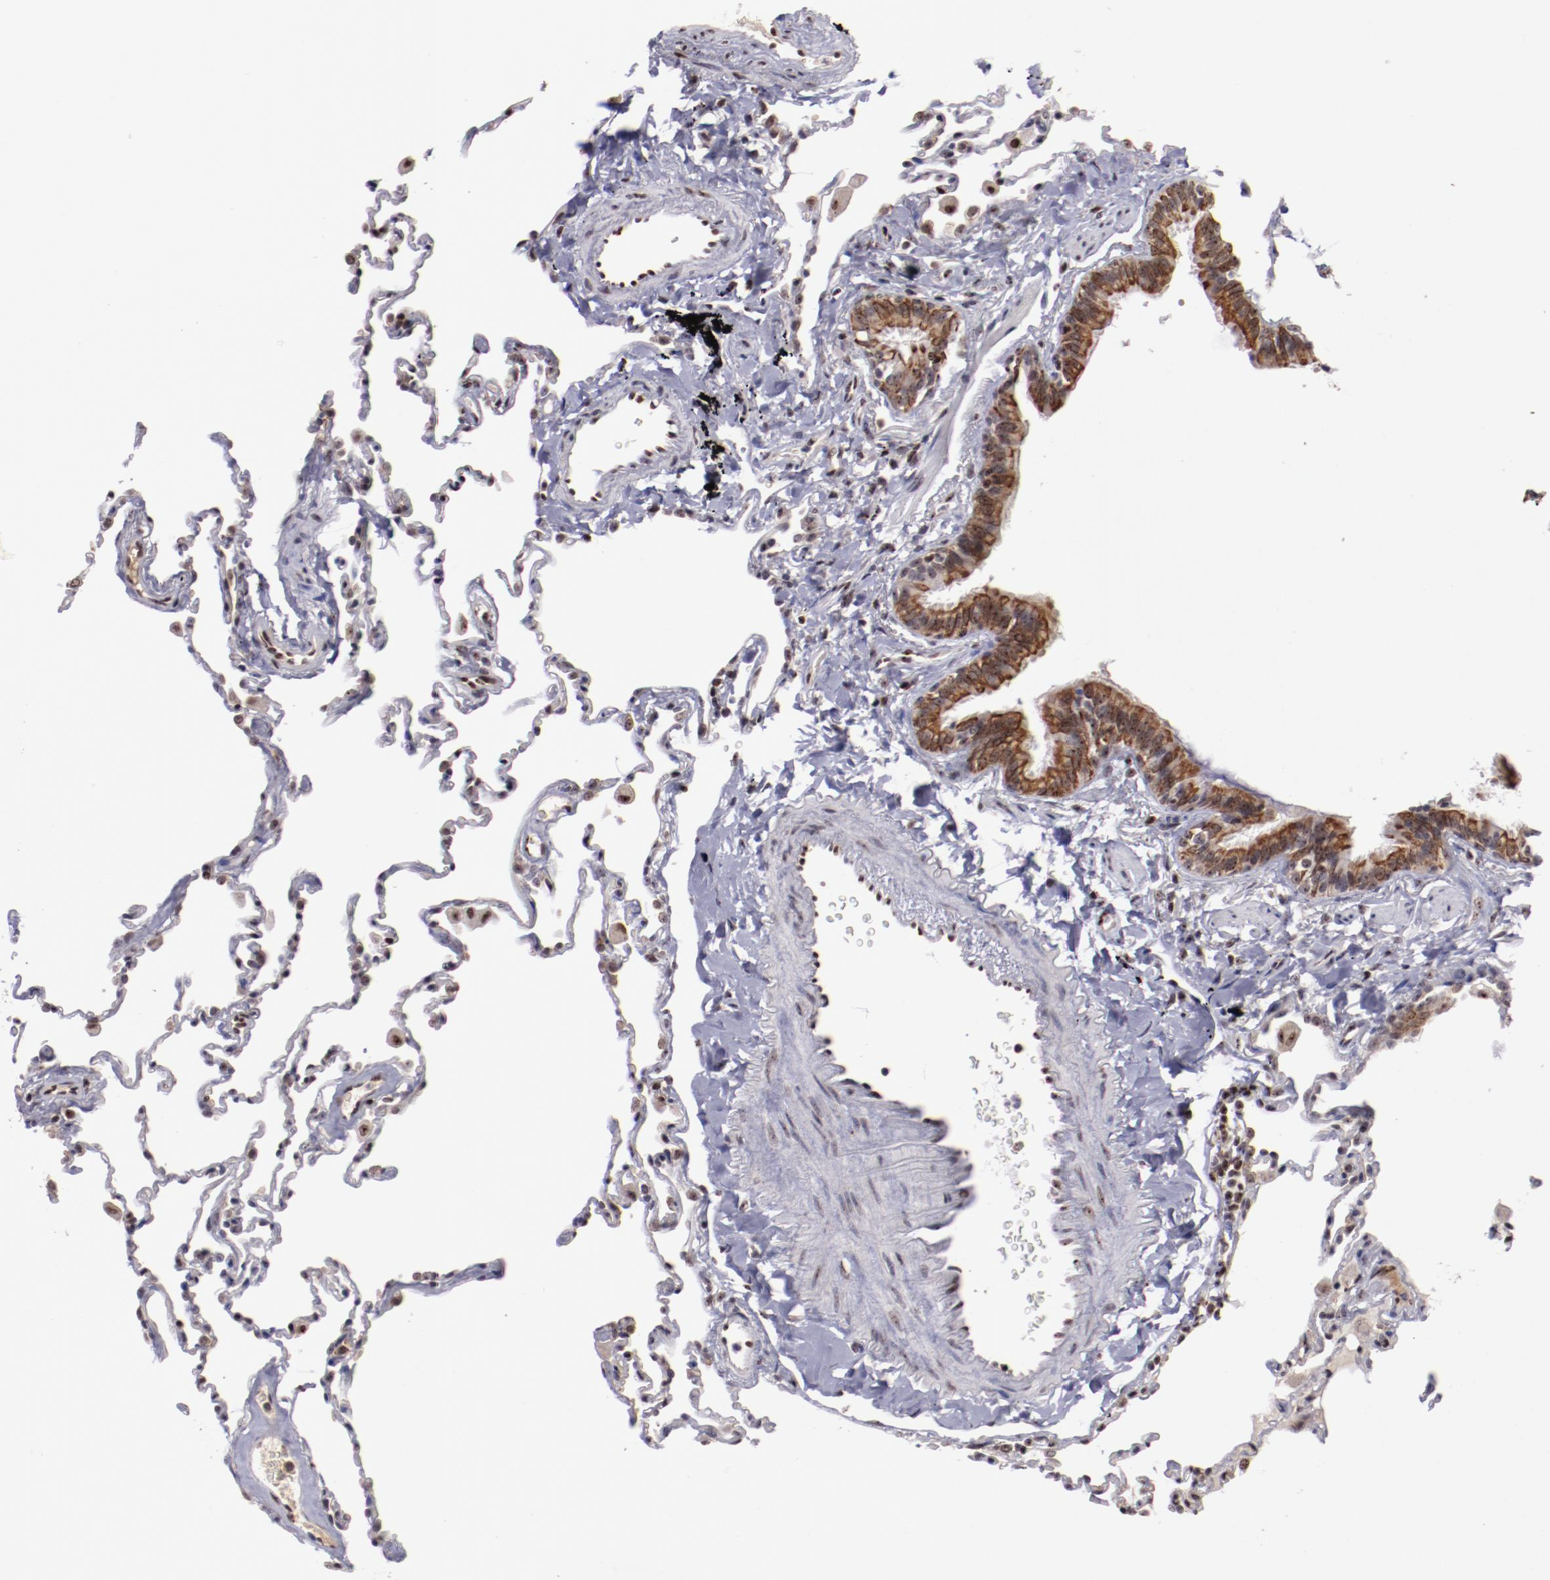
{"staining": {"intensity": "moderate", "quantity": "25%-75%", "location": "nuclear"}, "tissue": "lung", "cell_type": "Alveolar cells", "image_type": "normal", "snomed": [{"axis": "morphology", "description": "Normal tissue, NOS"}, {"axis": "topography", "description": "Lung"}], "caption": "Immunohistochemical staining of benign human lung reveals 25%-75% levels of moderate nuclear protein positivity in approximately 25%-75% of alveolar cells. Immunohistochemistry (ihc) stains the protein in brown and the nuclei are stained blue.", "gene": "DDX24", "patient": {"sex": "male", "age": 59}}